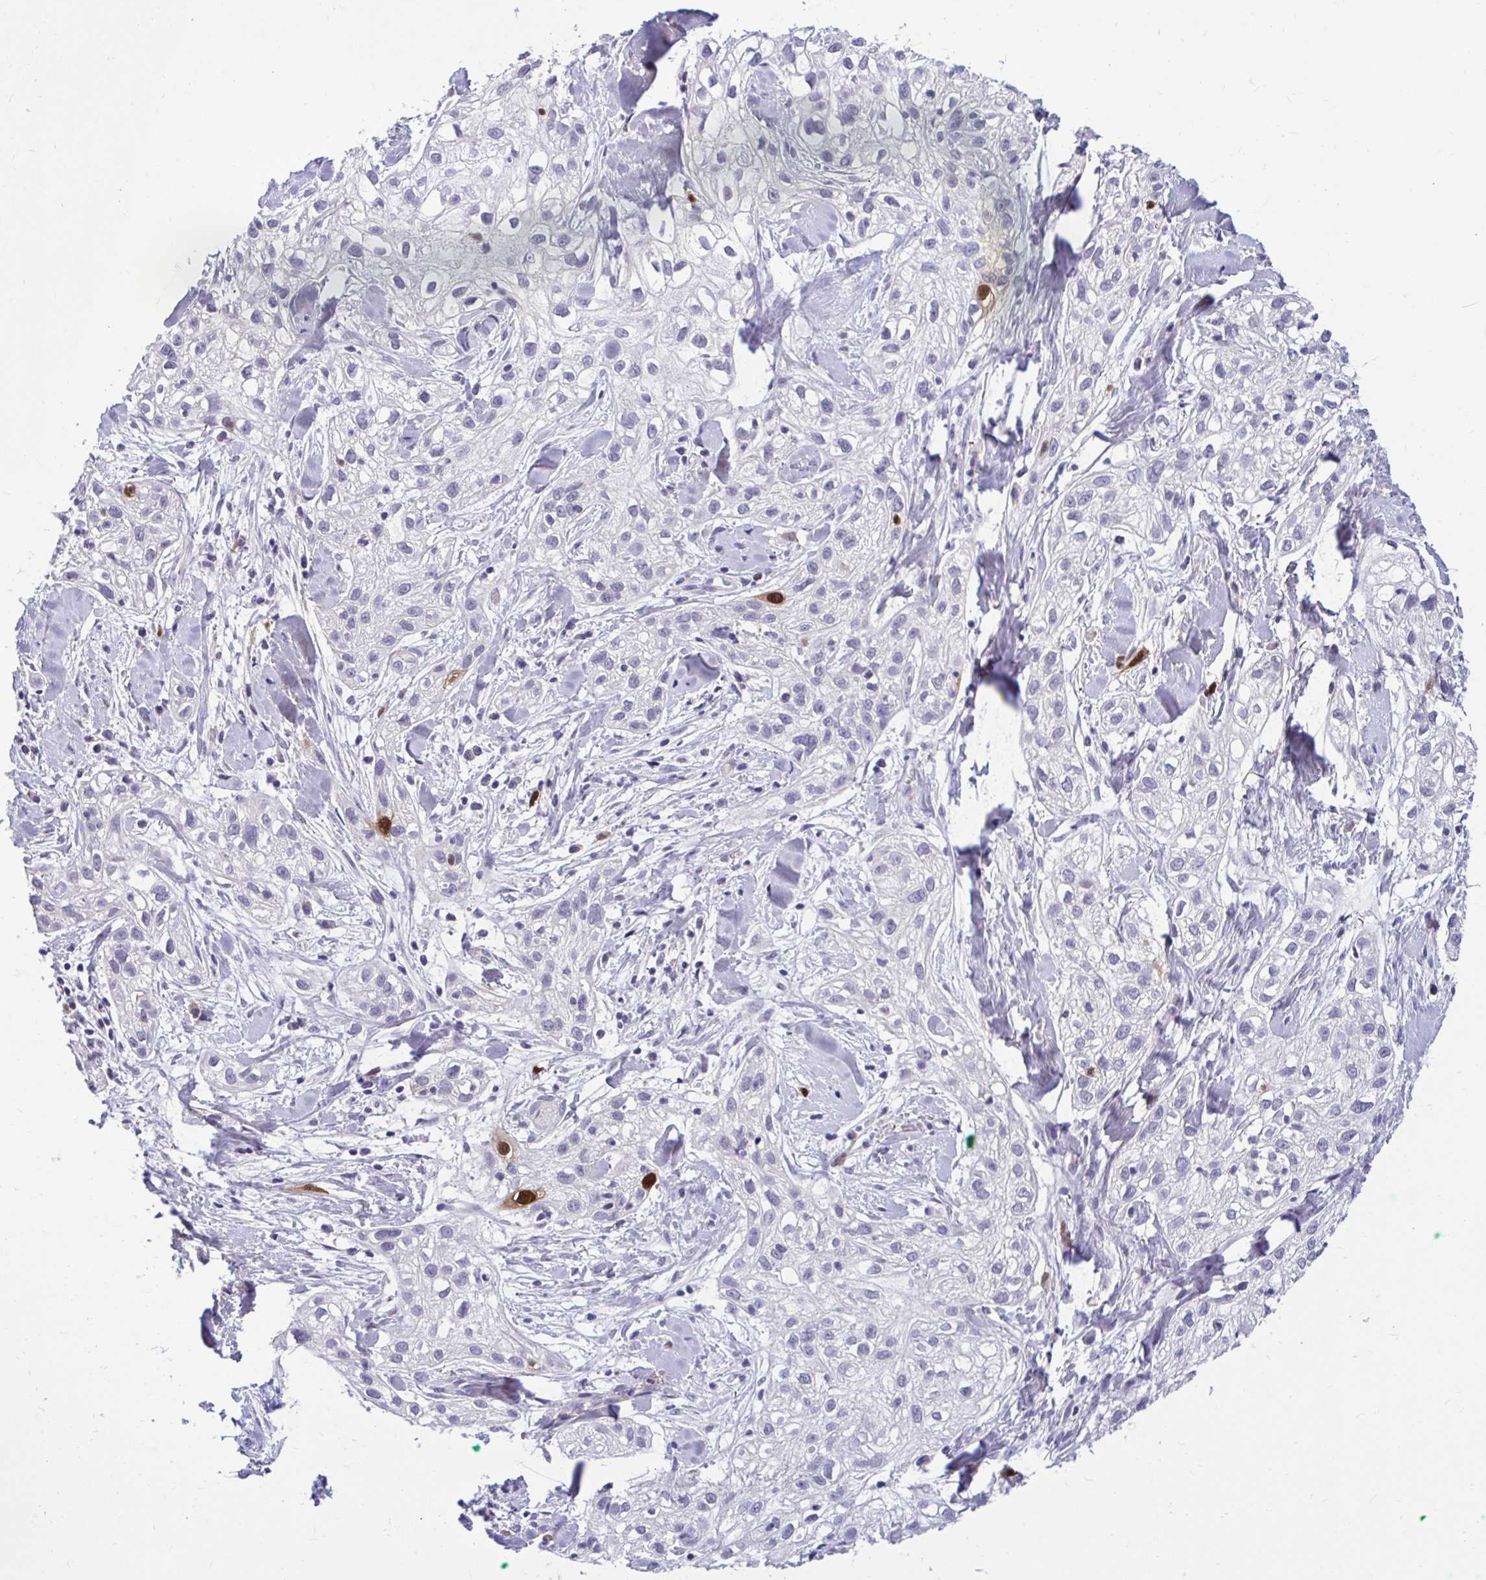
{"staining": {"intensity": "strong", "quantity": "<25%", "location": "nuclear"}, "tissue": "skin cancer", "cell_type": "Tumor cells", "image_type": "cancer", "snomed": [{"axis": "morphology", "description": "Squamous cell carcinoma, NOS"}, {"axis": "topography", "description": "Skin"}], "caption": "High-power microscopy captured an immunohistochemistry histopathology image of skin squamous cell carcinoma, revealing strong nuclear positivity in approximately <25% of tumor cells. (IHC, brightfield microscopy, high magnification).", "gene": "CDC20", "patient": {"sex": "male", "age": 82}}